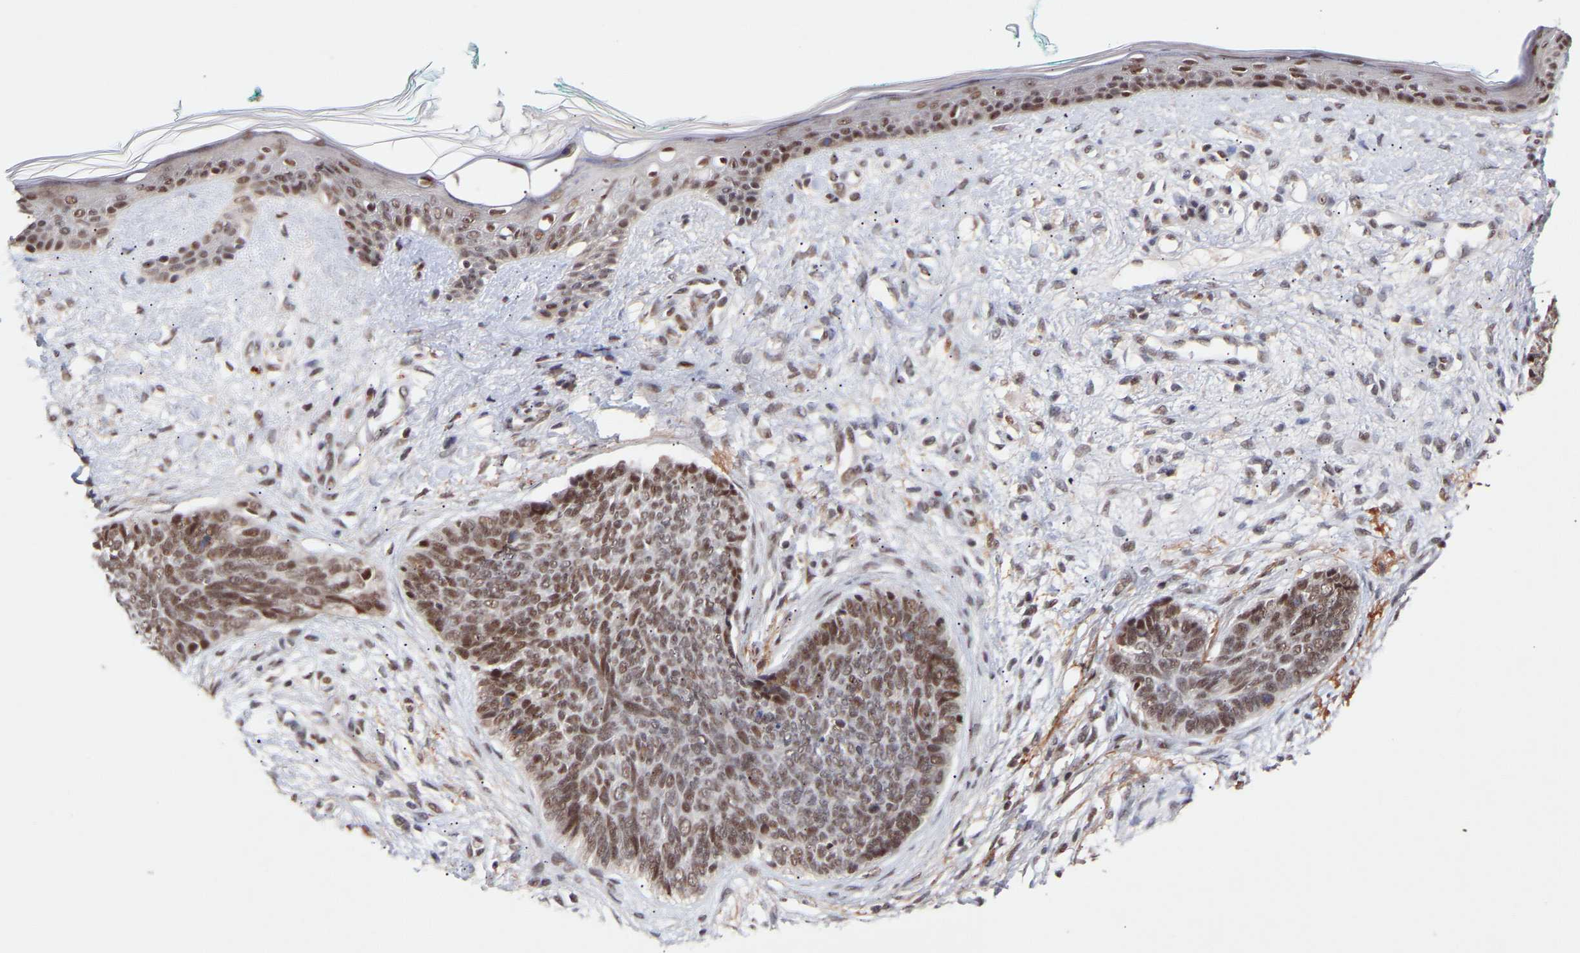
{"staining": {"intensity": "moderate", "quantity": ">75%", "location": "nuclear"}, "tissue": "skin cancer", "cell_type": "Tumor cells", "image_type": "cancer", "snomed": [{"axis": "morphology", "description": "Basal cell carcinoma"}, {"axis": "topography", "description": "Skin"}], "caption": "Skin cancer stained with immunohistochemistry reveals moderate nuclear positivity in approximately >75% of tumor cells. (DAB IHC with brightfield microscopy, high magnification).", "gene": "RBM15", "patient": {"sex": "female", "age": 84}}